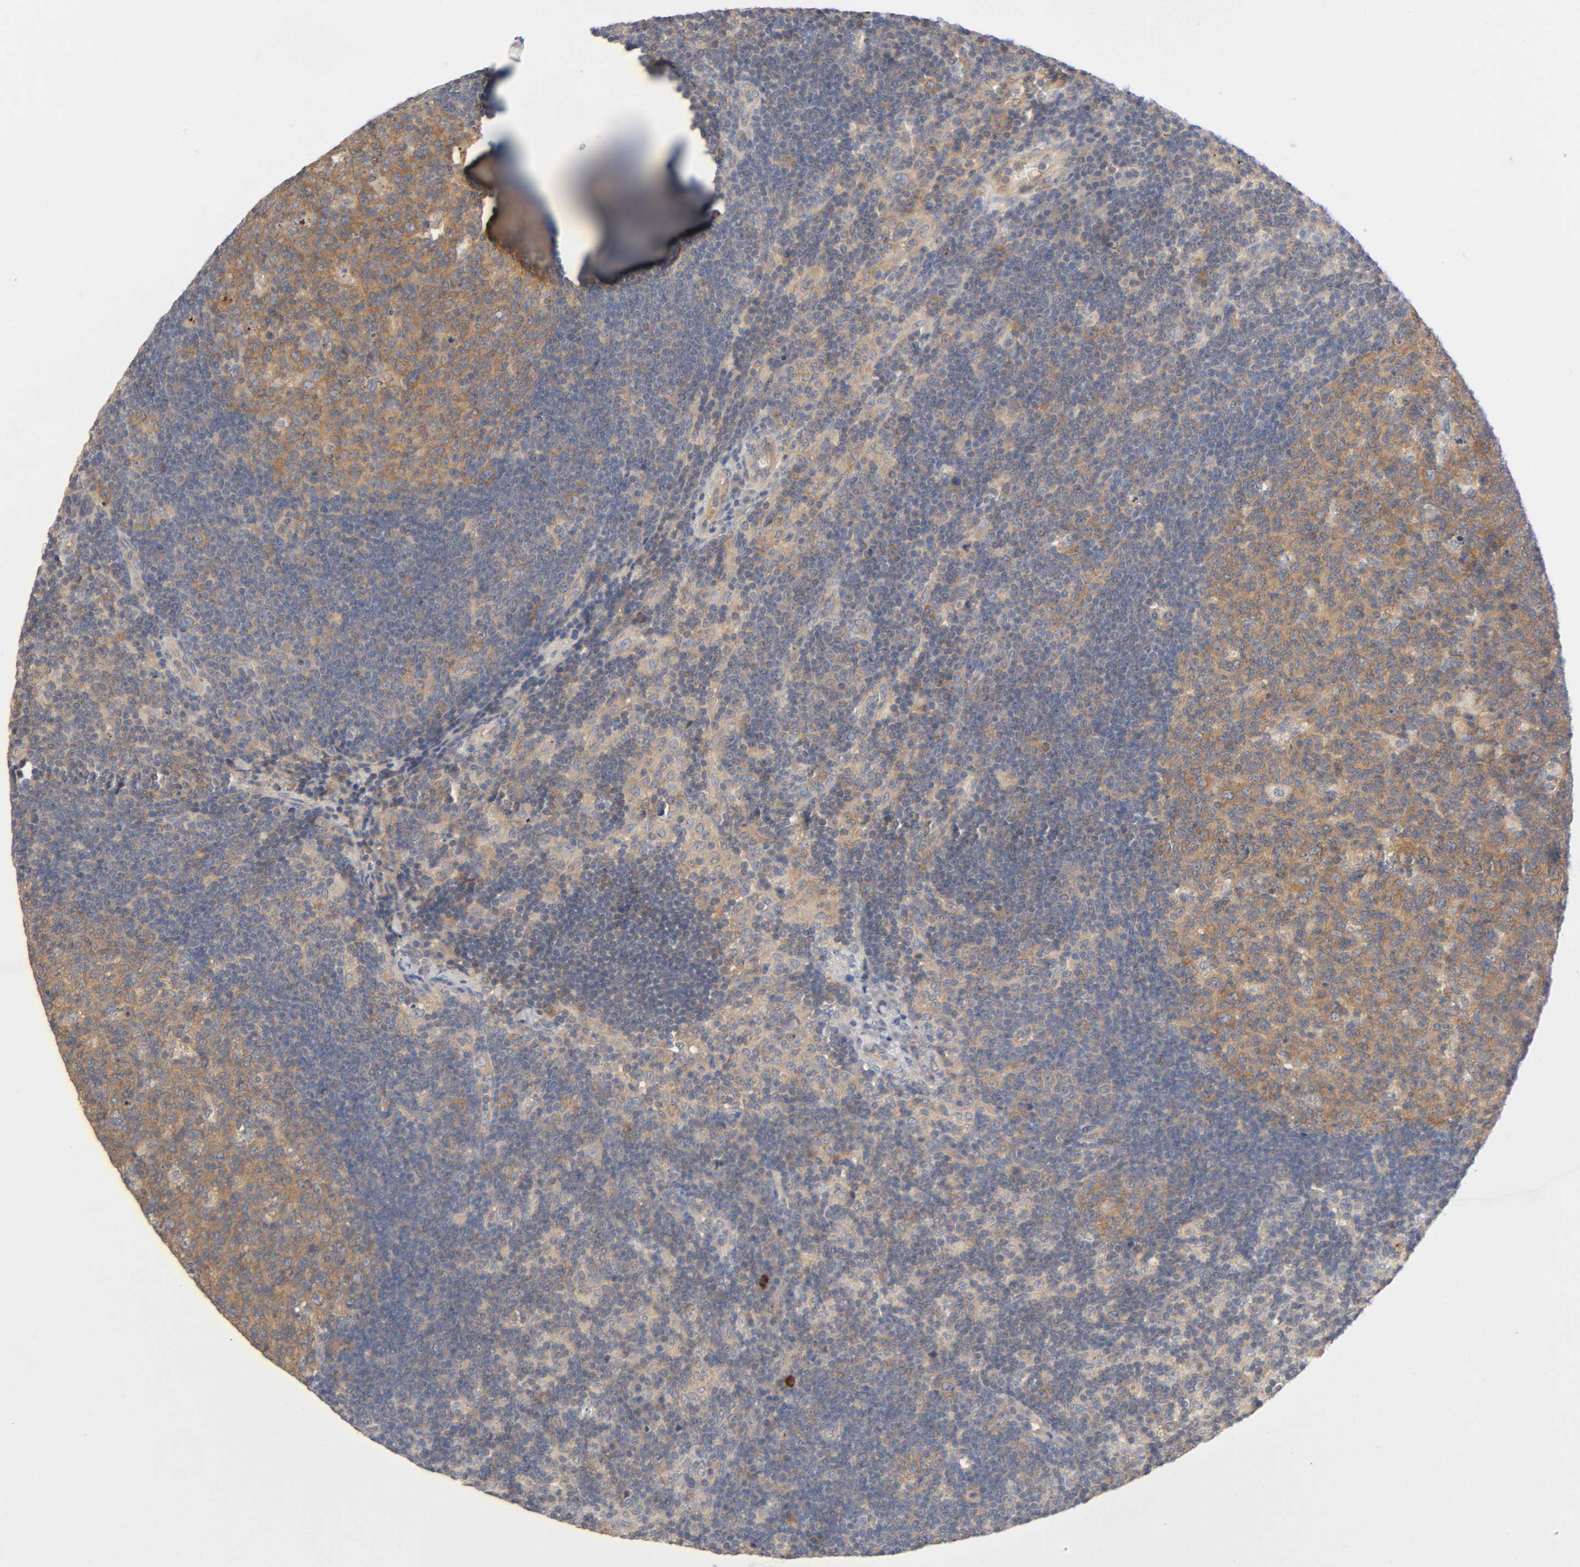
{"staining": {"intensity": "moderate", "quantity": ">75%", "location": "cytoplasmic/membranous"}, "tissue": "lymph node", "cell_type": "Germinal center cells", "image_type": "normal", "snomed": [{"axis": "morphology", "description": "Normal tissue, NOS"}, {"axis": "morphology", "description": "Squamous cell carcinoma, metastatic, NOS"}, {"axis": "topography", "description": "Lymph node"}], "caption": "IHC photomicrograph of benign lymph node: human lymph node stained using immunohistochemistry reveals medium levels of moderate protein expression localized specifically in the cytoplasmic/membranous of germinal center cells, appearing as a cytoplasmic/membranous brown color.", "gene": "CPB2", "patient": {"sex": "female", "age": 53}}